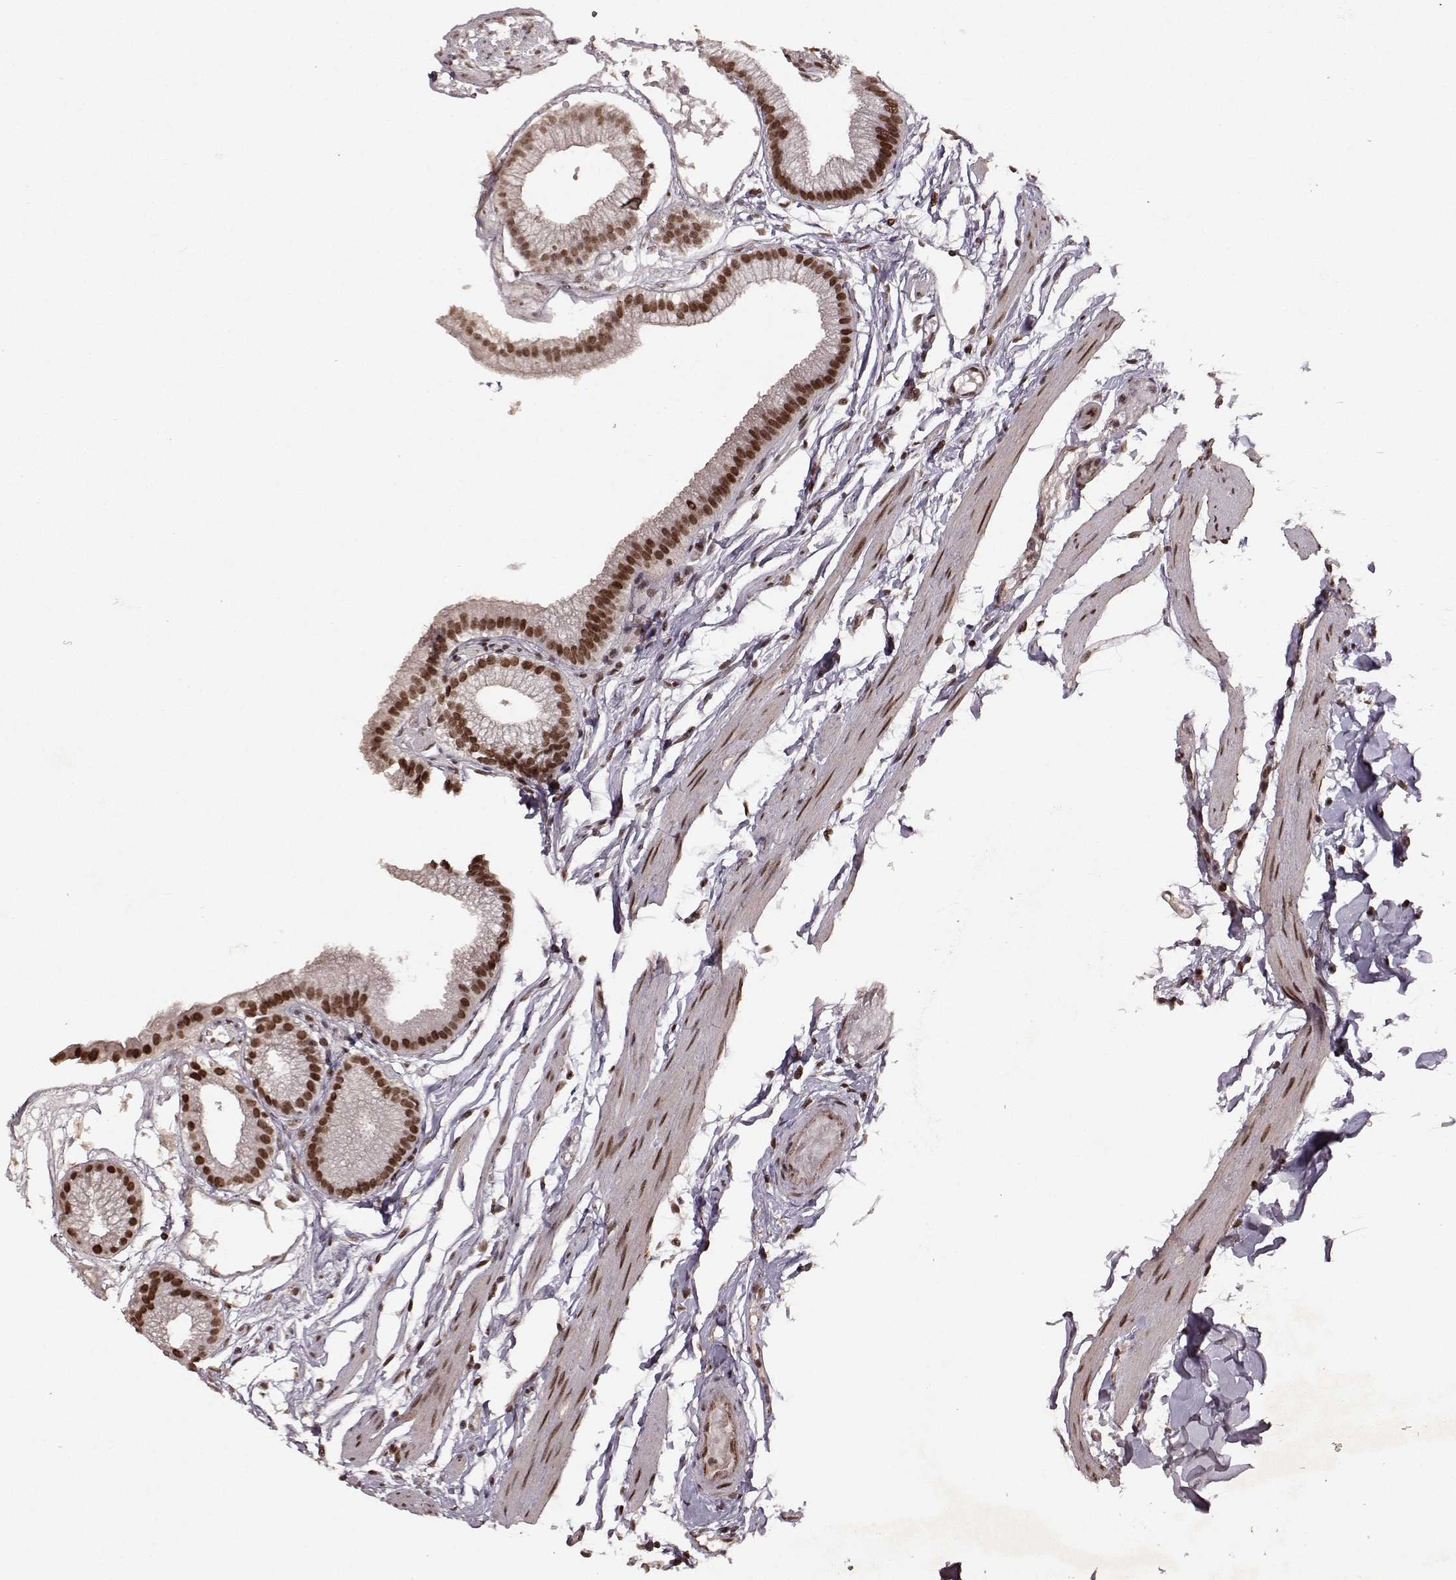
{"staining": {"intensity": "strong", "quantity": ">75%", "location": "nuclear"}, "tissue": "gallbladder", "cell_type": "Glandular cells", "image_type": "normal", "snomed": [{"axis": "morphology", "description": "Normal tissue, NOS"}, {"axis": "topography", "description": "Gallbladder"}], "caption": "This image displays immunohistochemistry (IHC) staining of benign gallbladder, with high strong nuclear expression in approximately >75% of glandular cells.", "gene": "RRAGD", "patient": {"sex": "female", "age": 45}}